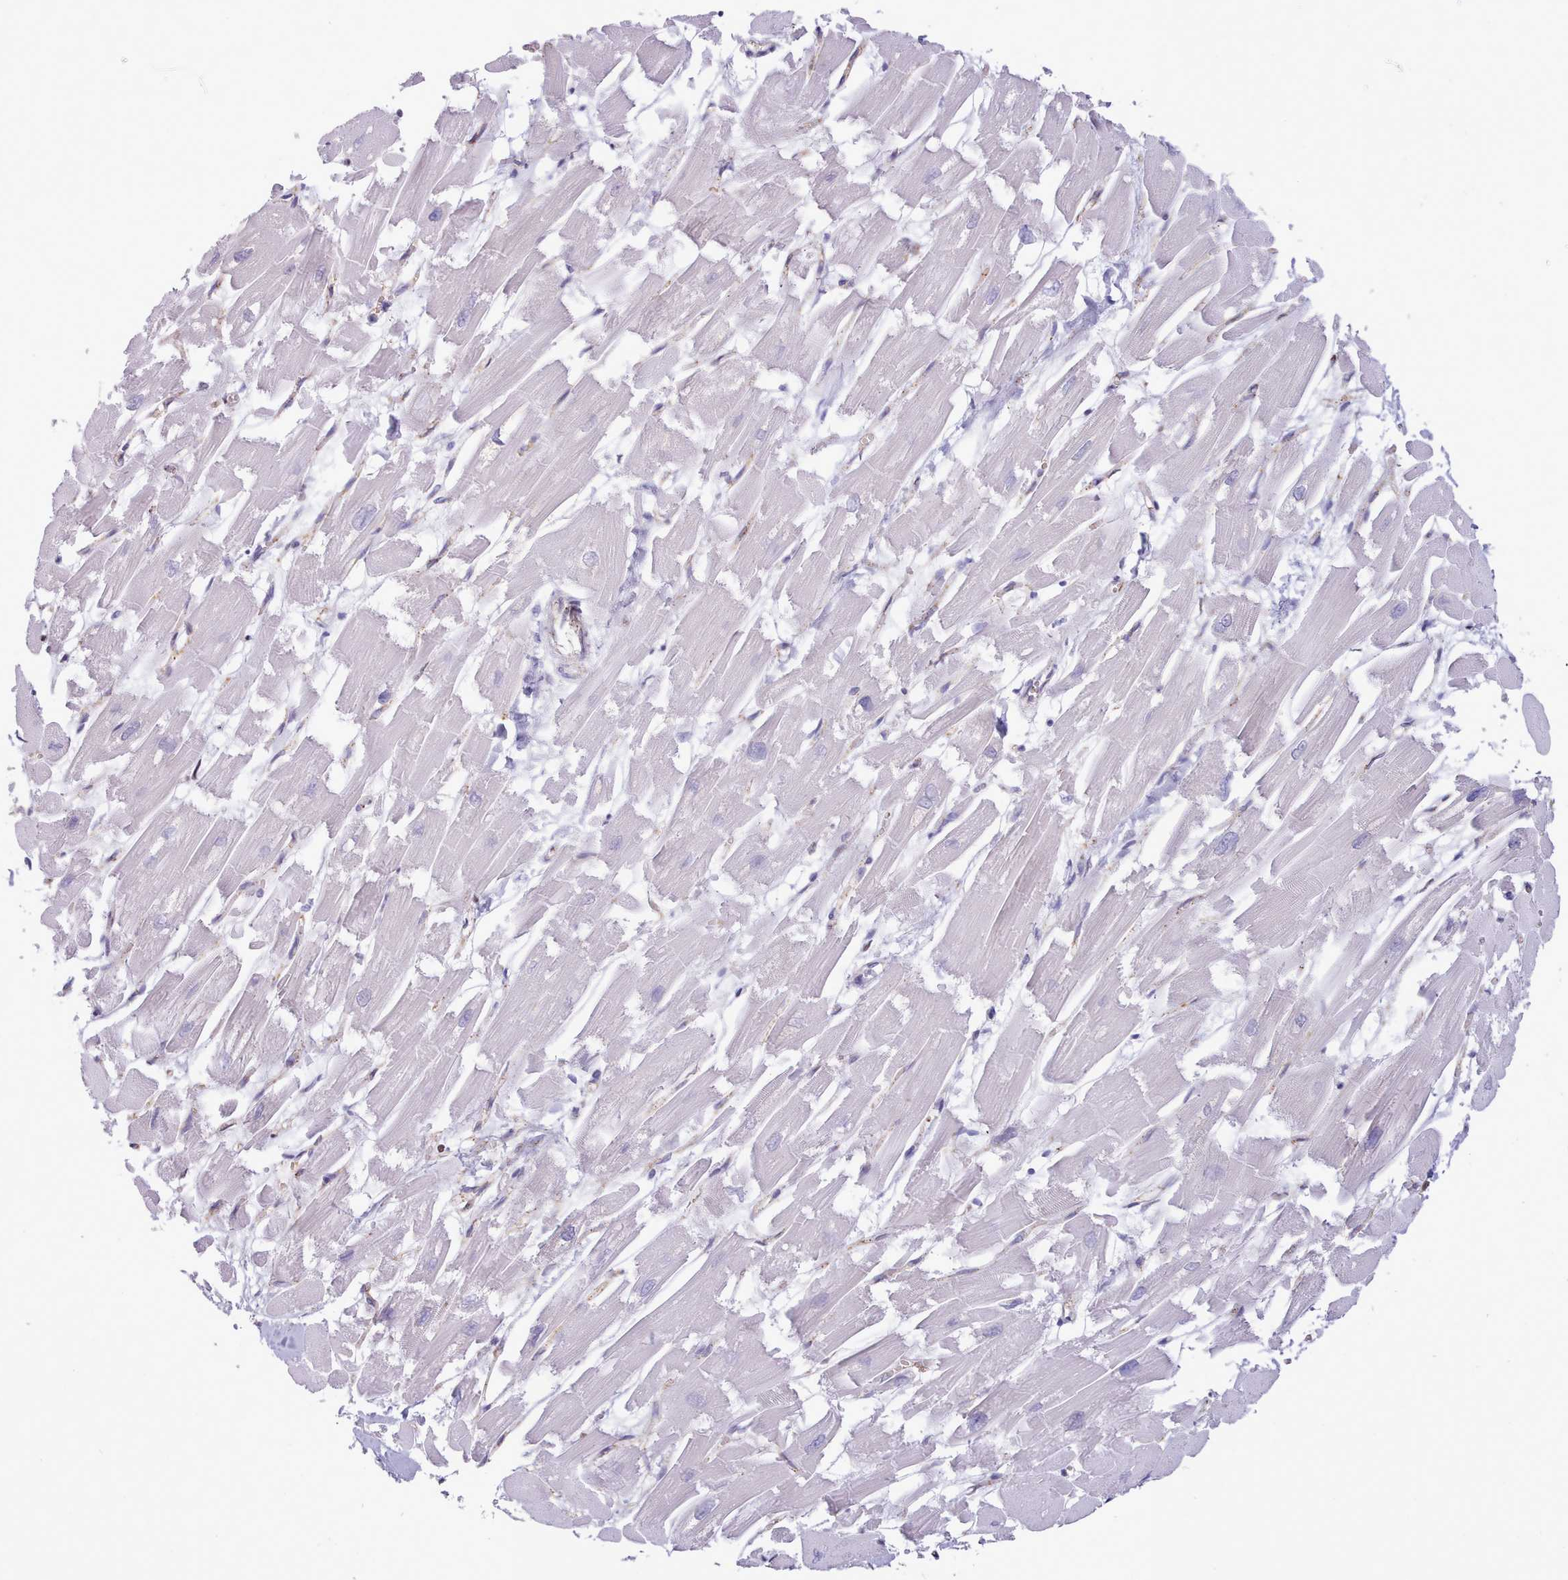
{"staining": {"intensity": "negative", "quantity": "none", "location": "none"}, "tissue": "heart muscle", "cell_type": "Cardiomyocytes", "image_type": "normal", "snomed": [{"axis": "morphology", "description": "Normal tissue, NOS"}, {"axis": "topography", "description": "Heart"}], "caption": "IHC of benign heart muscle demonstrates no expression in cardiomyocytes.", "gene": "TMEM253", "patient": {"sex": "male", "age": 54}}